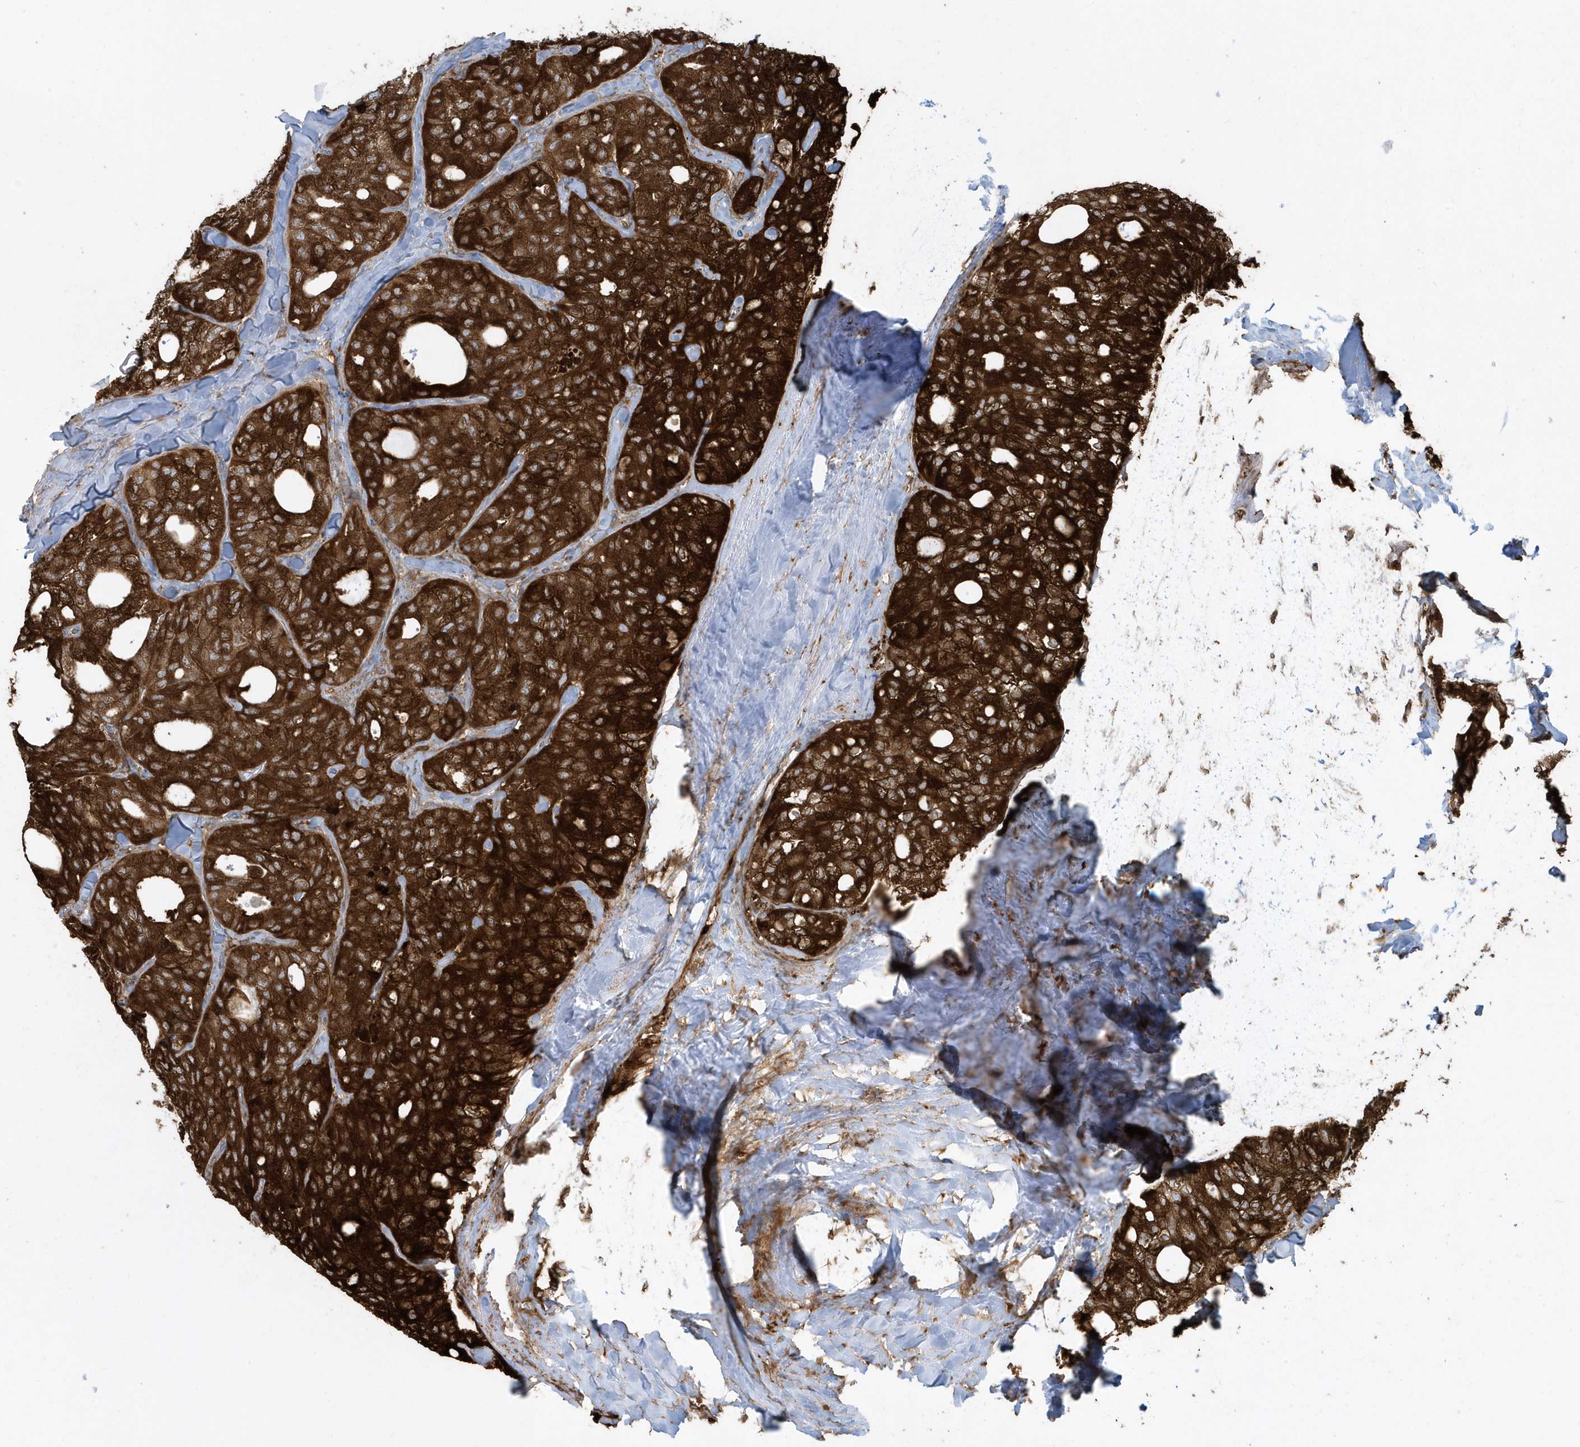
{"staining": {"intensity": "strong", "quantity": ">75%", "location": "cytoplasmic/membranous"}, "tissue": "thyroid cancer", "cell_type": "Tumor cells", "image_type": "cancer", "snomed": [{"axis": "morphology", "description": "Follicular adenoma carcinoma, NOS"}, {"axis": "topography", "description": "Thyroid gland"}], "caption": "High-magnification brightfield microscopy of thyroid cancer (follicular adenoma carcinoma) stained with DAB (brown) and counterstained with hematoxylin (blue). tumor cells exhibit strong cytoplasmic/membranous positivity is identified in approximately>75% of cells.", "gene": "CLCN6", "patient": {"sex": "male", "age": 75}}